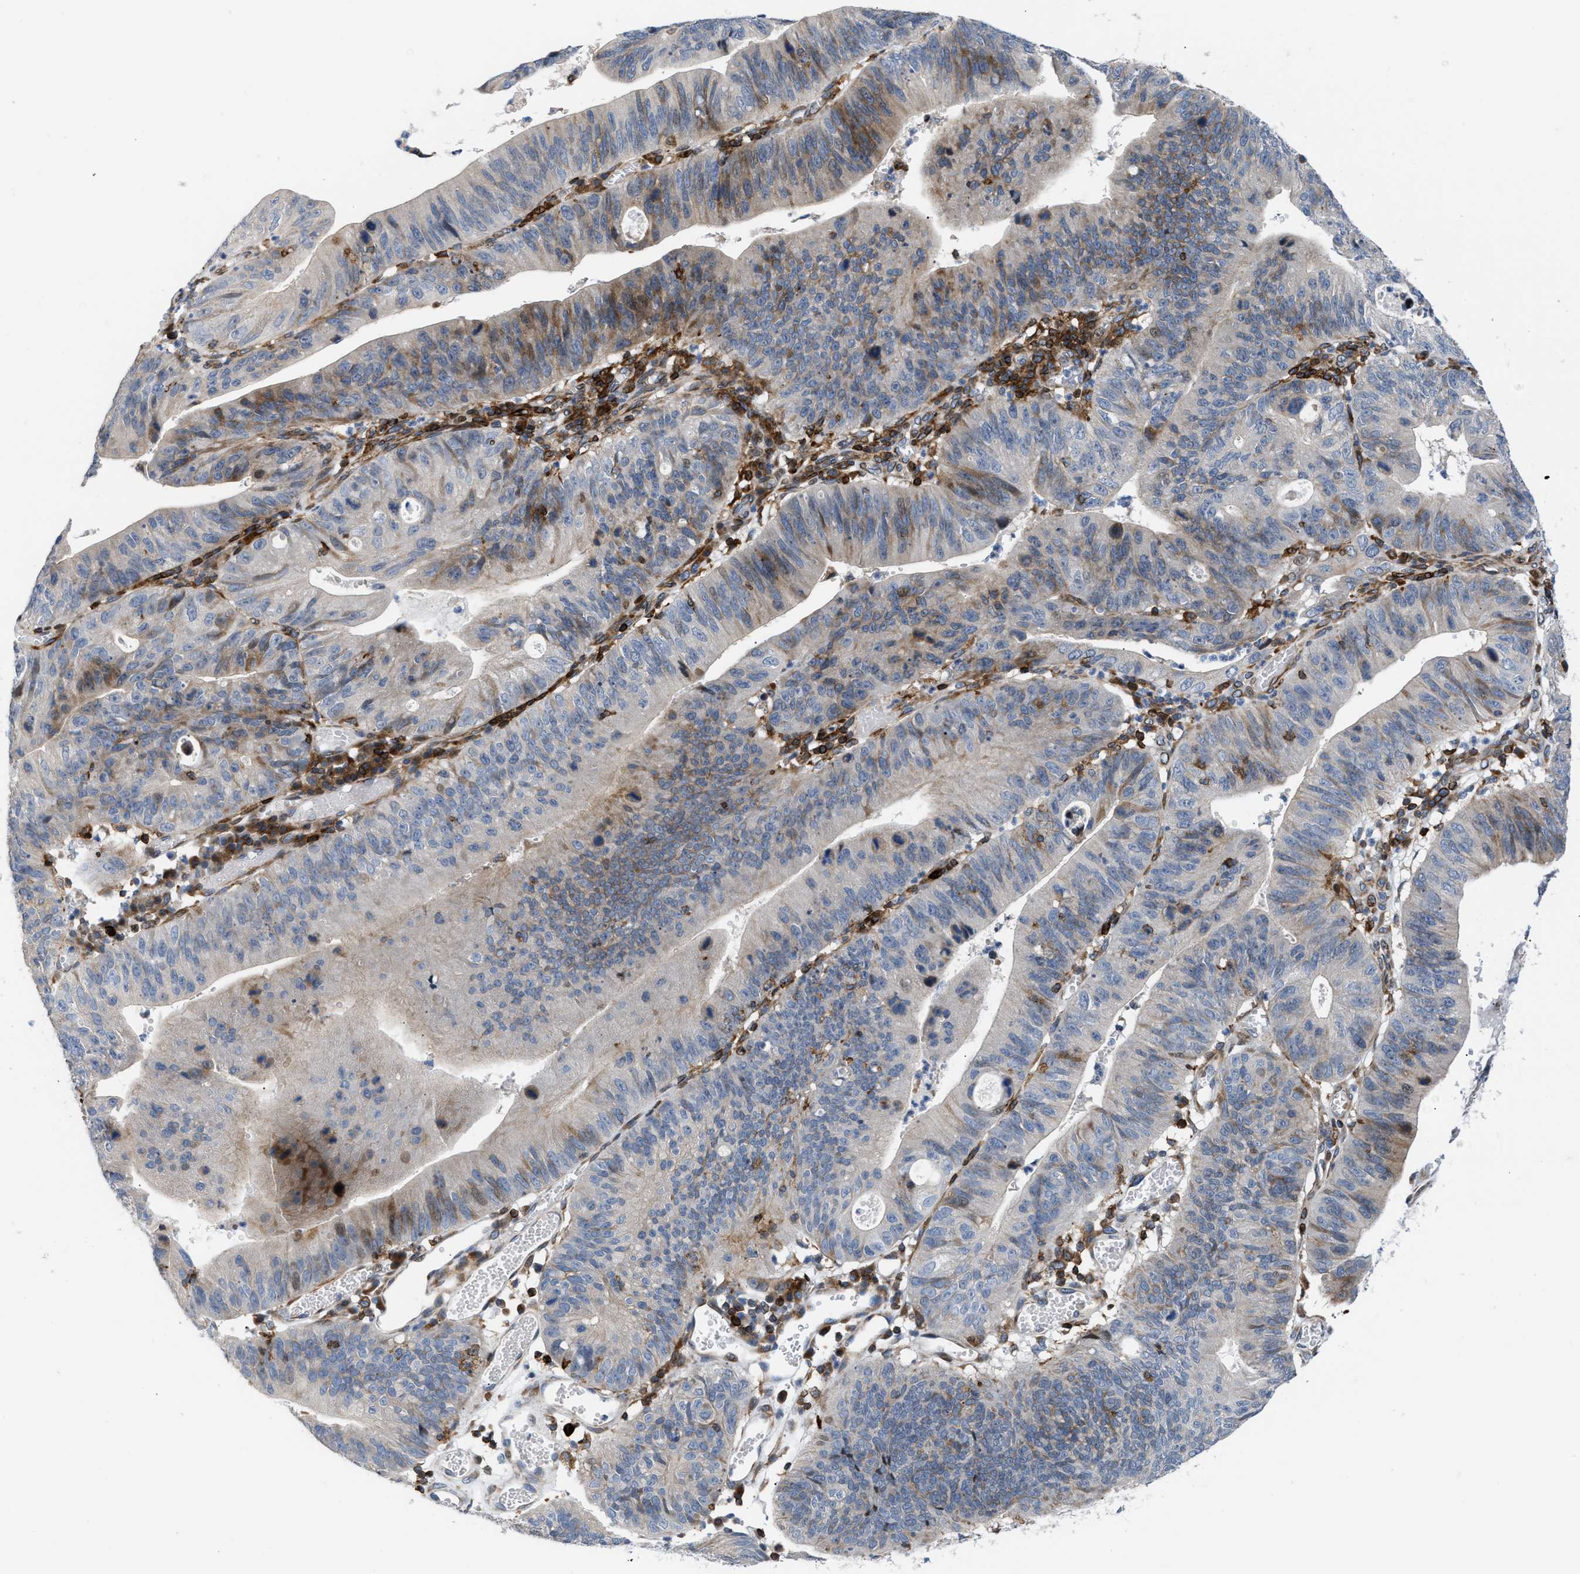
{"staining": {"intensity": "weak", "quantity": "<25%", "location": "cytoplasmic/membranous"}, "tissue": "stomach cancer", "cell_type": "Tumor cells", "image_type": "cancer", "snomed": [{"axis": "morphology", "description": "Adenocarcinoma, NOS"}, {"axis": "topography", "description": "Stomach"}], "caption": "There is no significant expression in tumor cells of stomach cancer.", "gene": "ATP9A", "patient": {"sex": "male", "age": 59}}